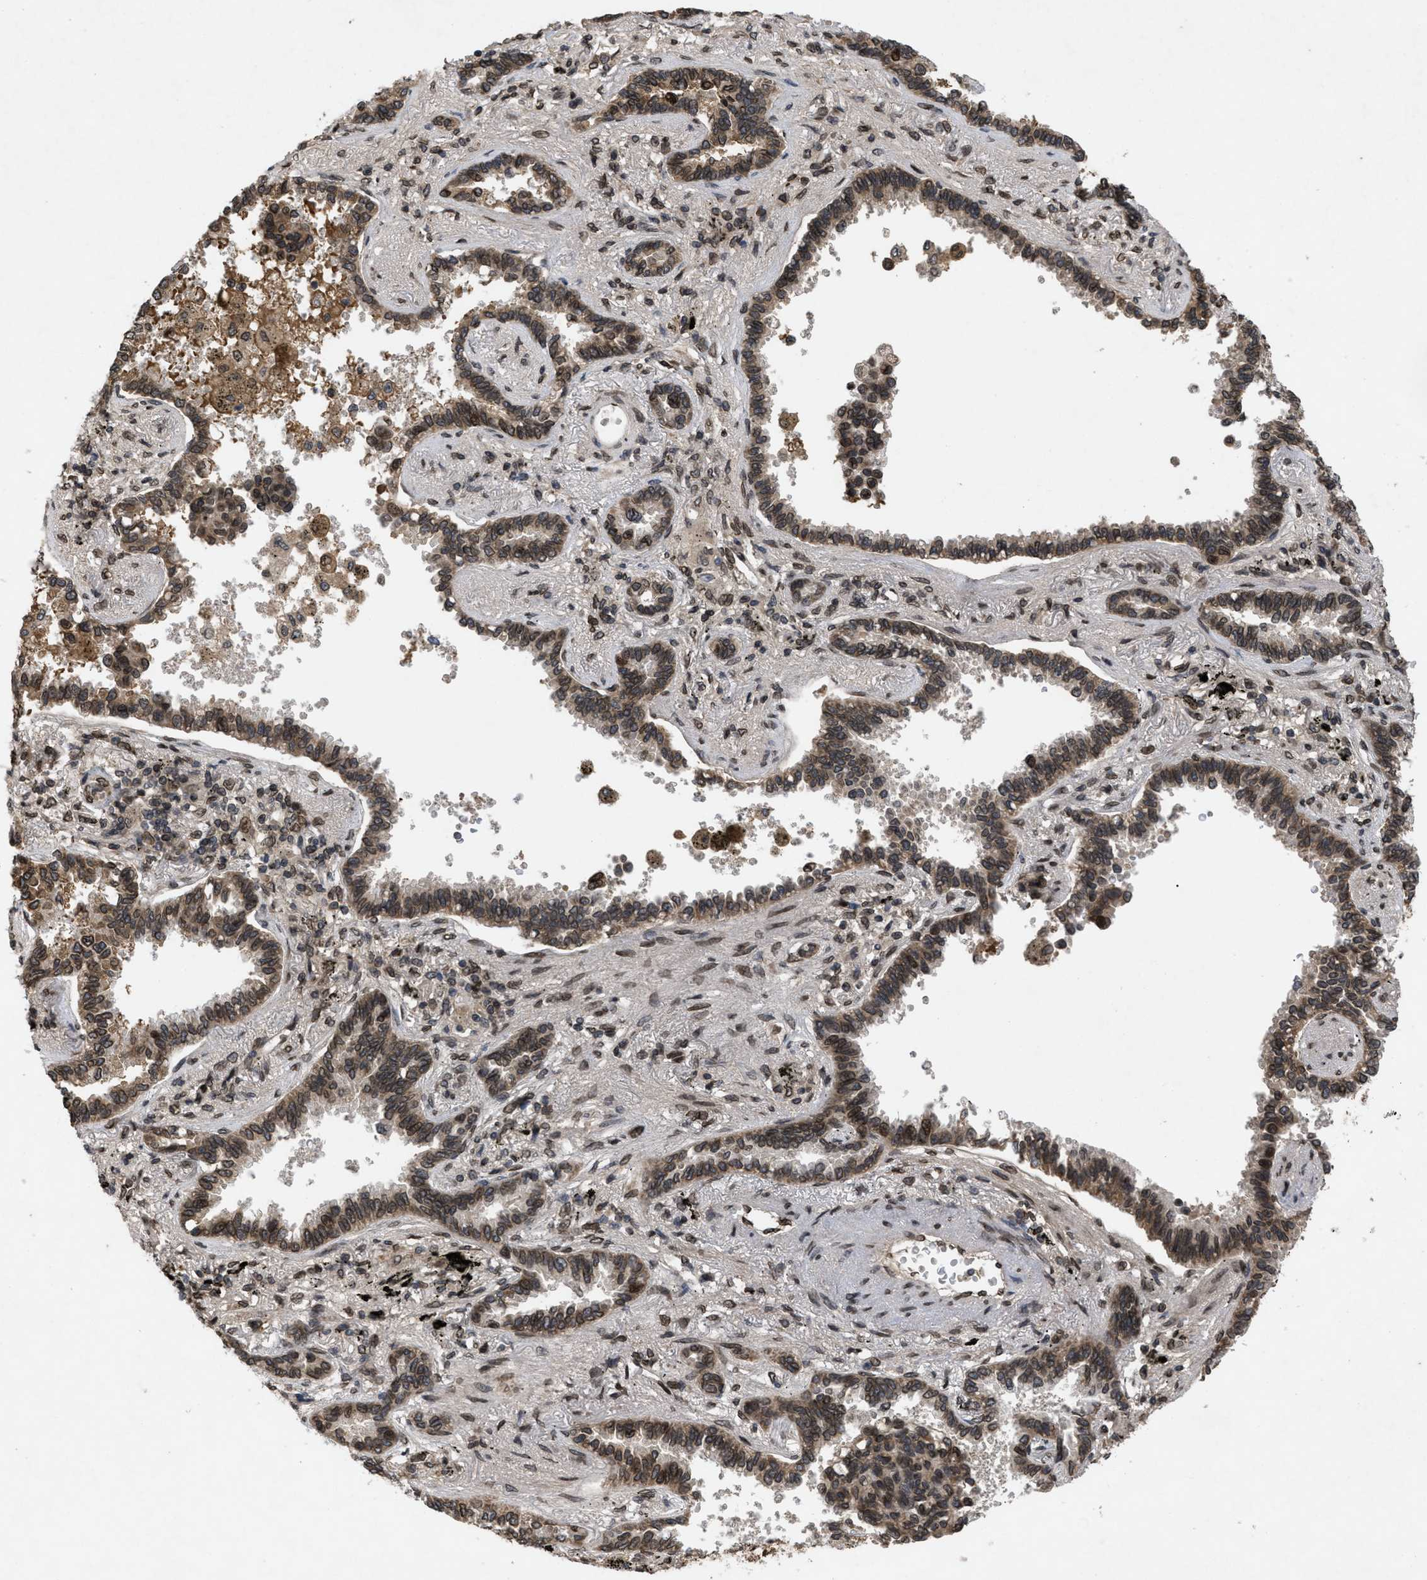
{"staining": {"intensity": "moderate", "quantity": ">75%", "location": "cytoplasmic/membranous,nuclear"}, "tissue": "lung cancer", "cell_type": "Tumor cells", "image_type": "cancer", "snomed": [{"axis": "morphology", "description": "Normal tissue, NOS"}, {"axis": "morphology", "description": "Adenocarcinoma, NOS"}, {"axis": "topography", "description": "Lung"}], "caption": "The photomicrograph displays a brown stain indicating the presence of a protein in the cytoplasmic/membranous and nuclear of tumor cells in adenocarcinoma (lung).", "gene": "CRY1", "patient": {"sex": "male", "age": 59}}